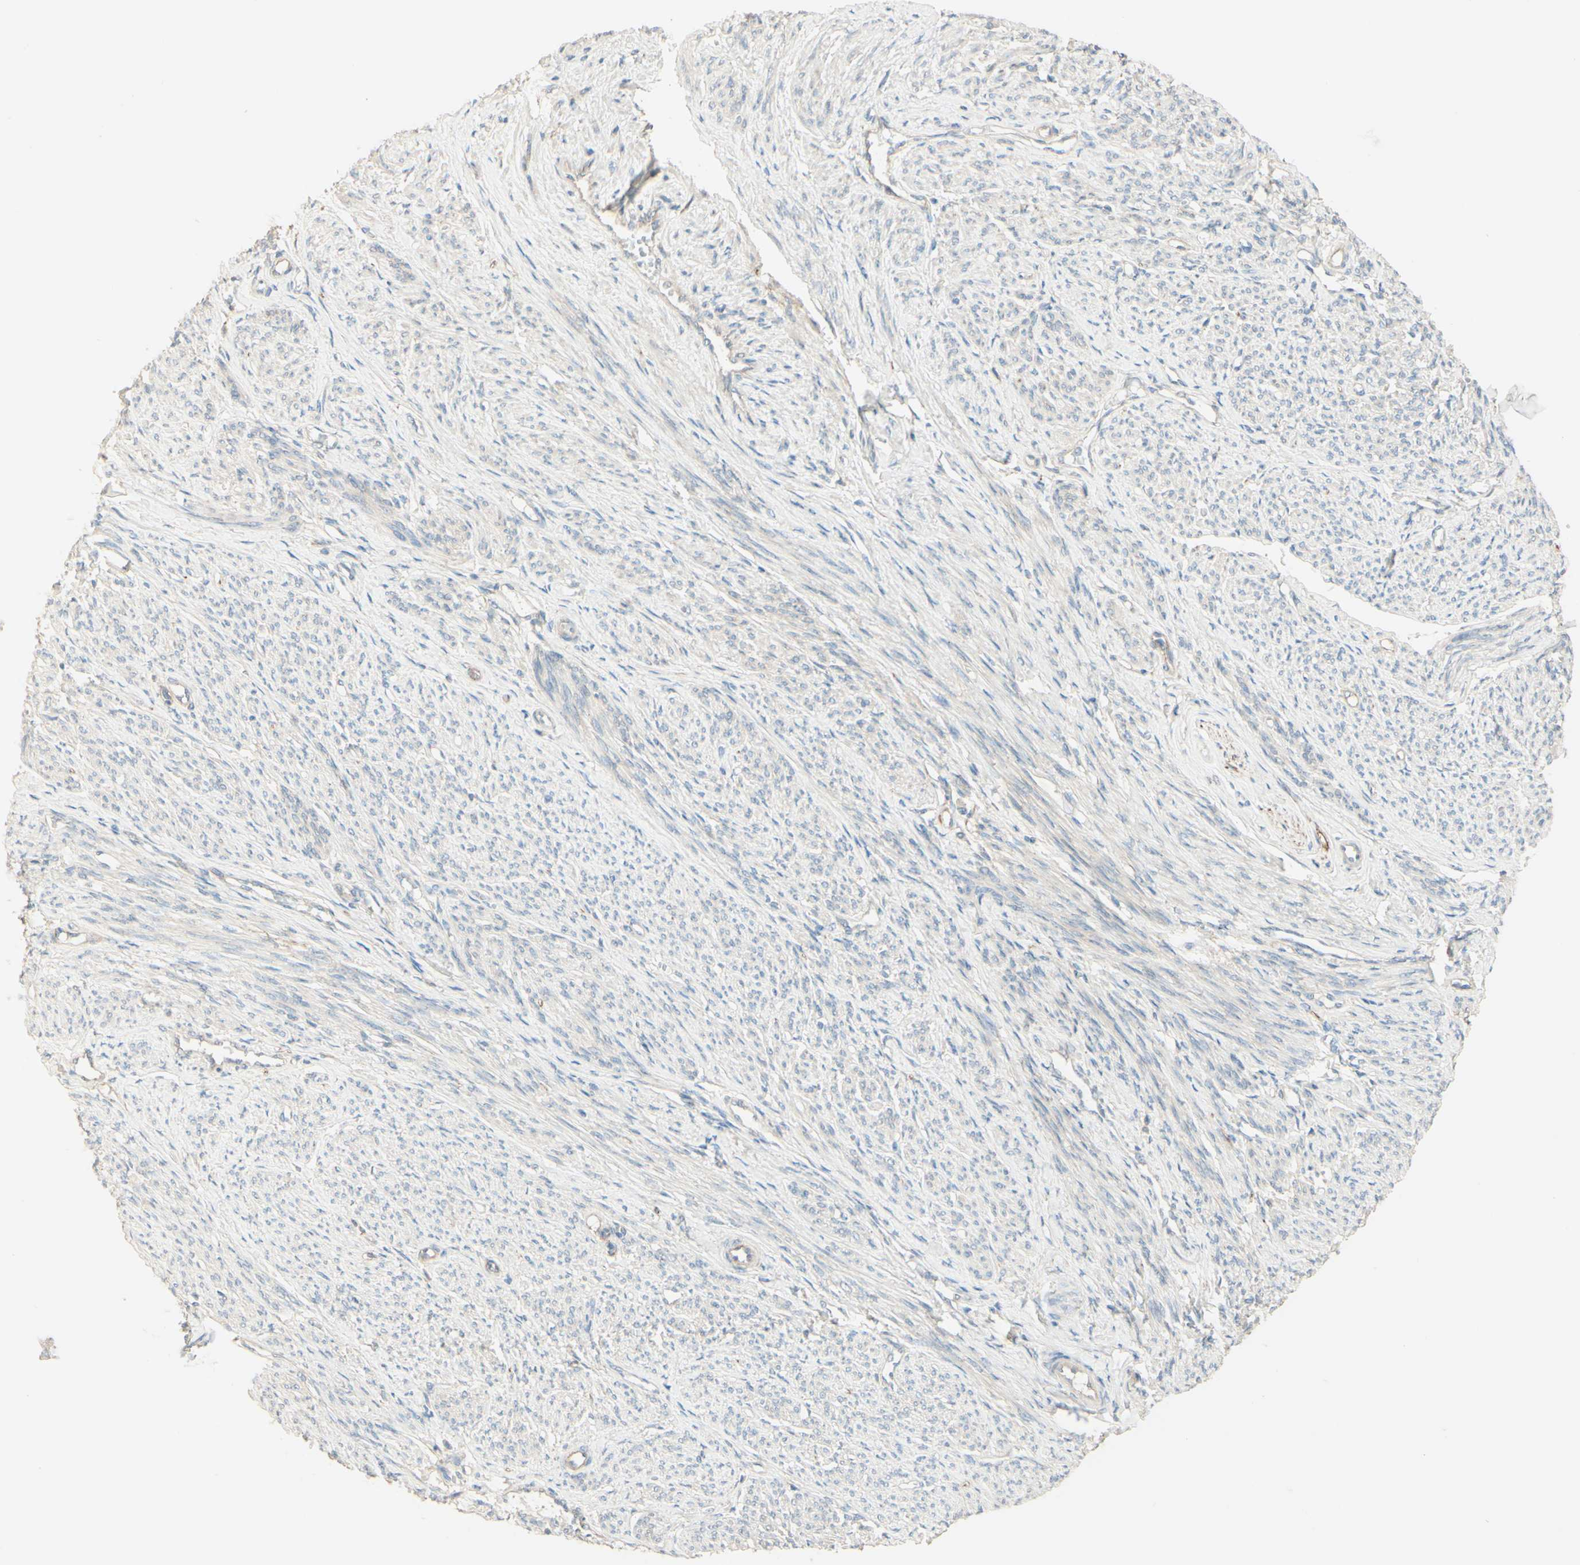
{"staining": {"intensity": "weak", "quantity": "25%-75%", "location": "cytoplasmic/membranous"}, "tissue": "smooth muscle", "cell_type": "Smooth muscle cells", "image_type": "normal", "snomed": [{"axis": "morphology", "description": "Normal tissue, NOS"}, {"axis": "topography", "description": "Smooth muscle"}], "caption": "A brown stain labels weak cytoplasmic/membranous positivity of a protein in smooth muscle cells of unremarkable smooth muscle.", "gene": "RNF149", "patient": {"sex": "female", "age": 65}}